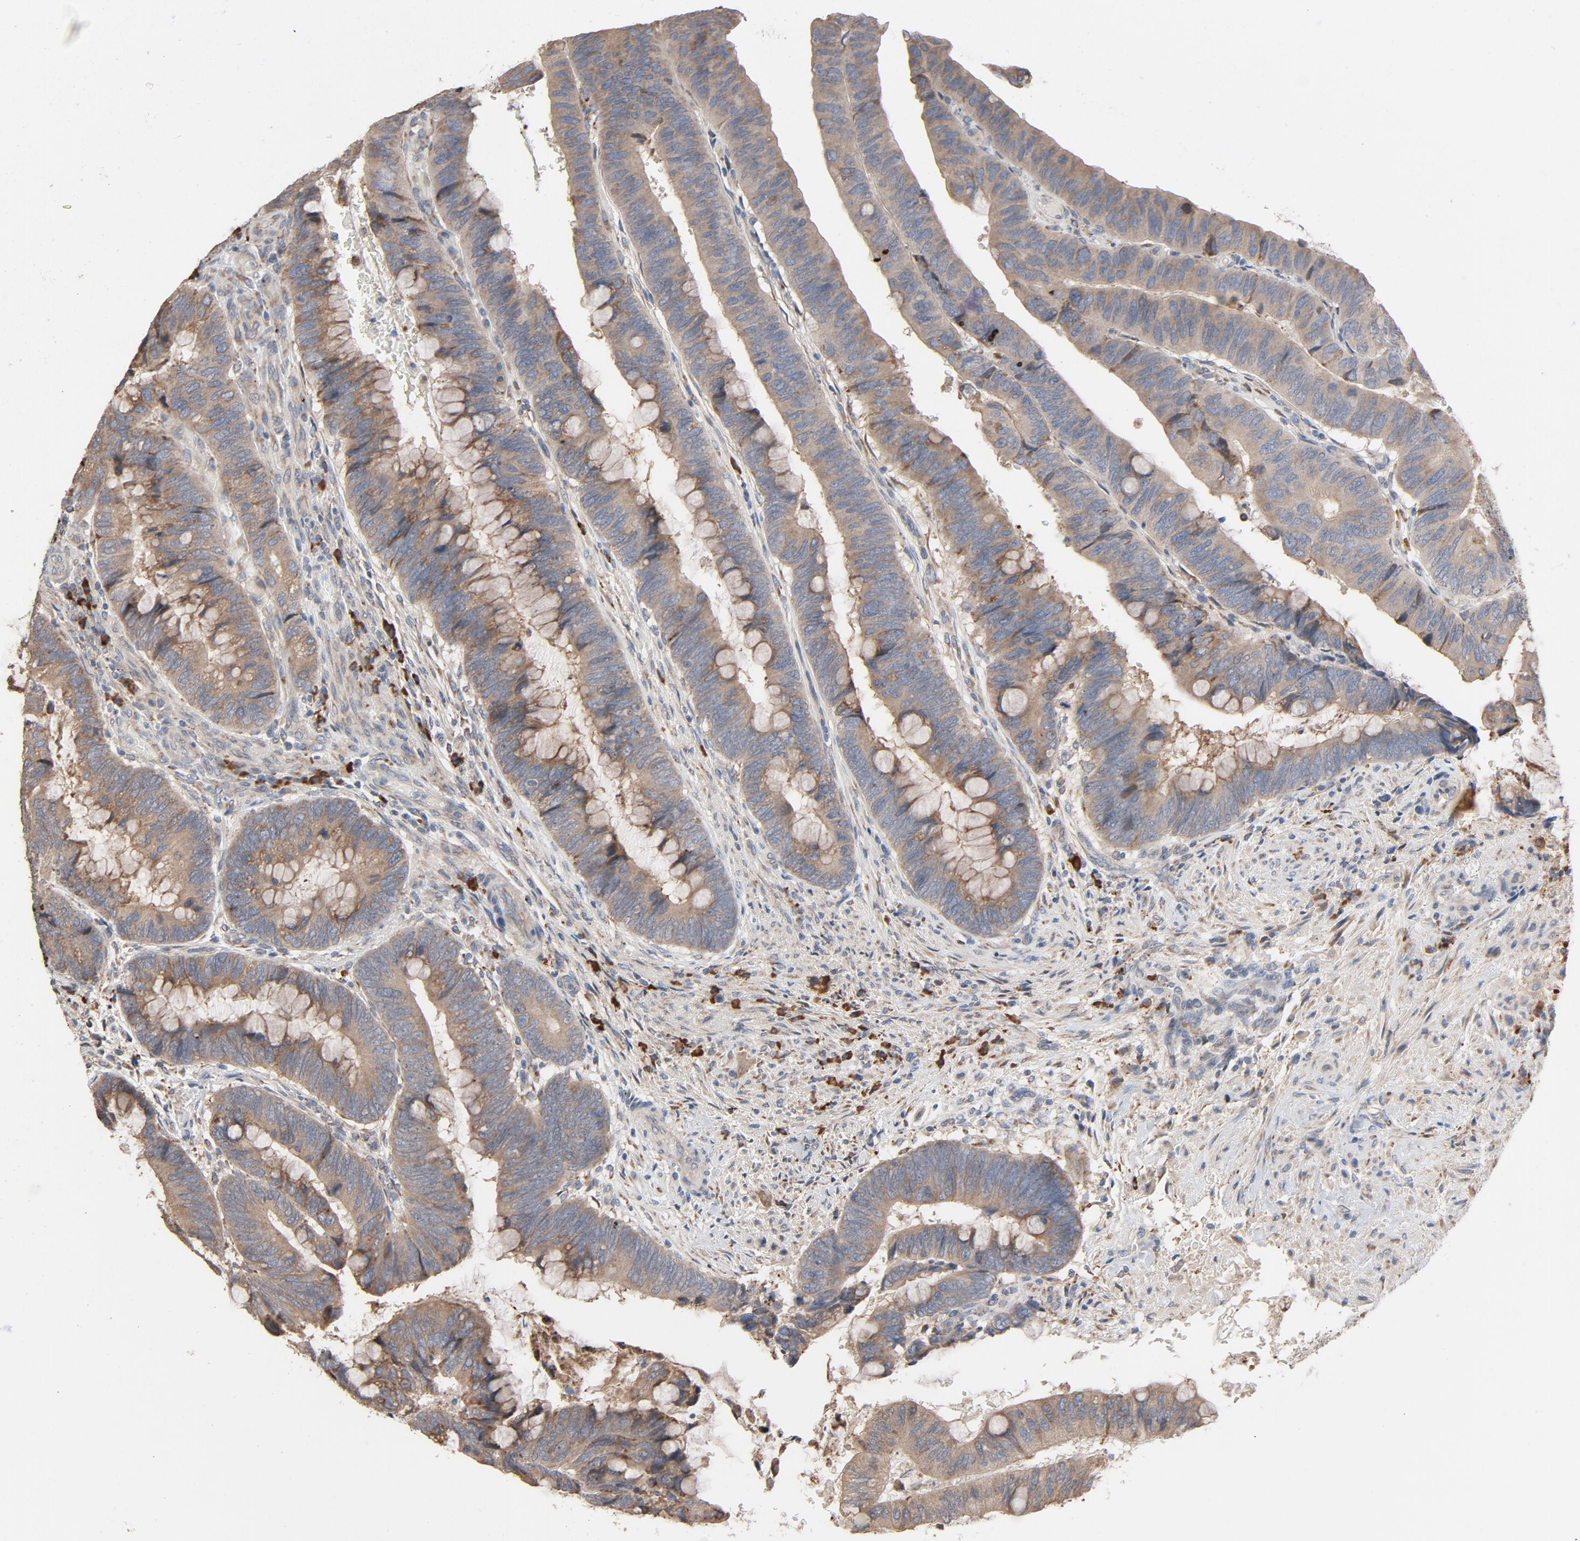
{"staining": {"intensity": "moderate", "quantity": ">75%", "location": "cytoplasmic/membranous"}, "tissue": "colorectal cancer", "cell_type": "Tumor cells", "image_type": "cancer", "snomed": [{"axis": "morphology", "description": "Normal tissue, NOS"}, {"axis": "morphology", "description": "Adenocarcinoma, NOS"}, {"axis": "topography", "description": "Rectum"}], "caption": "This is an image of immunohistochemistry (IHC) staining of adenocarcinoma (colorectal), which shows moderate positivity in the cytoplasmic/membranous of tumor cells.", "gene": "TLR4", "patient": {"sex": "male", "age": 92}}